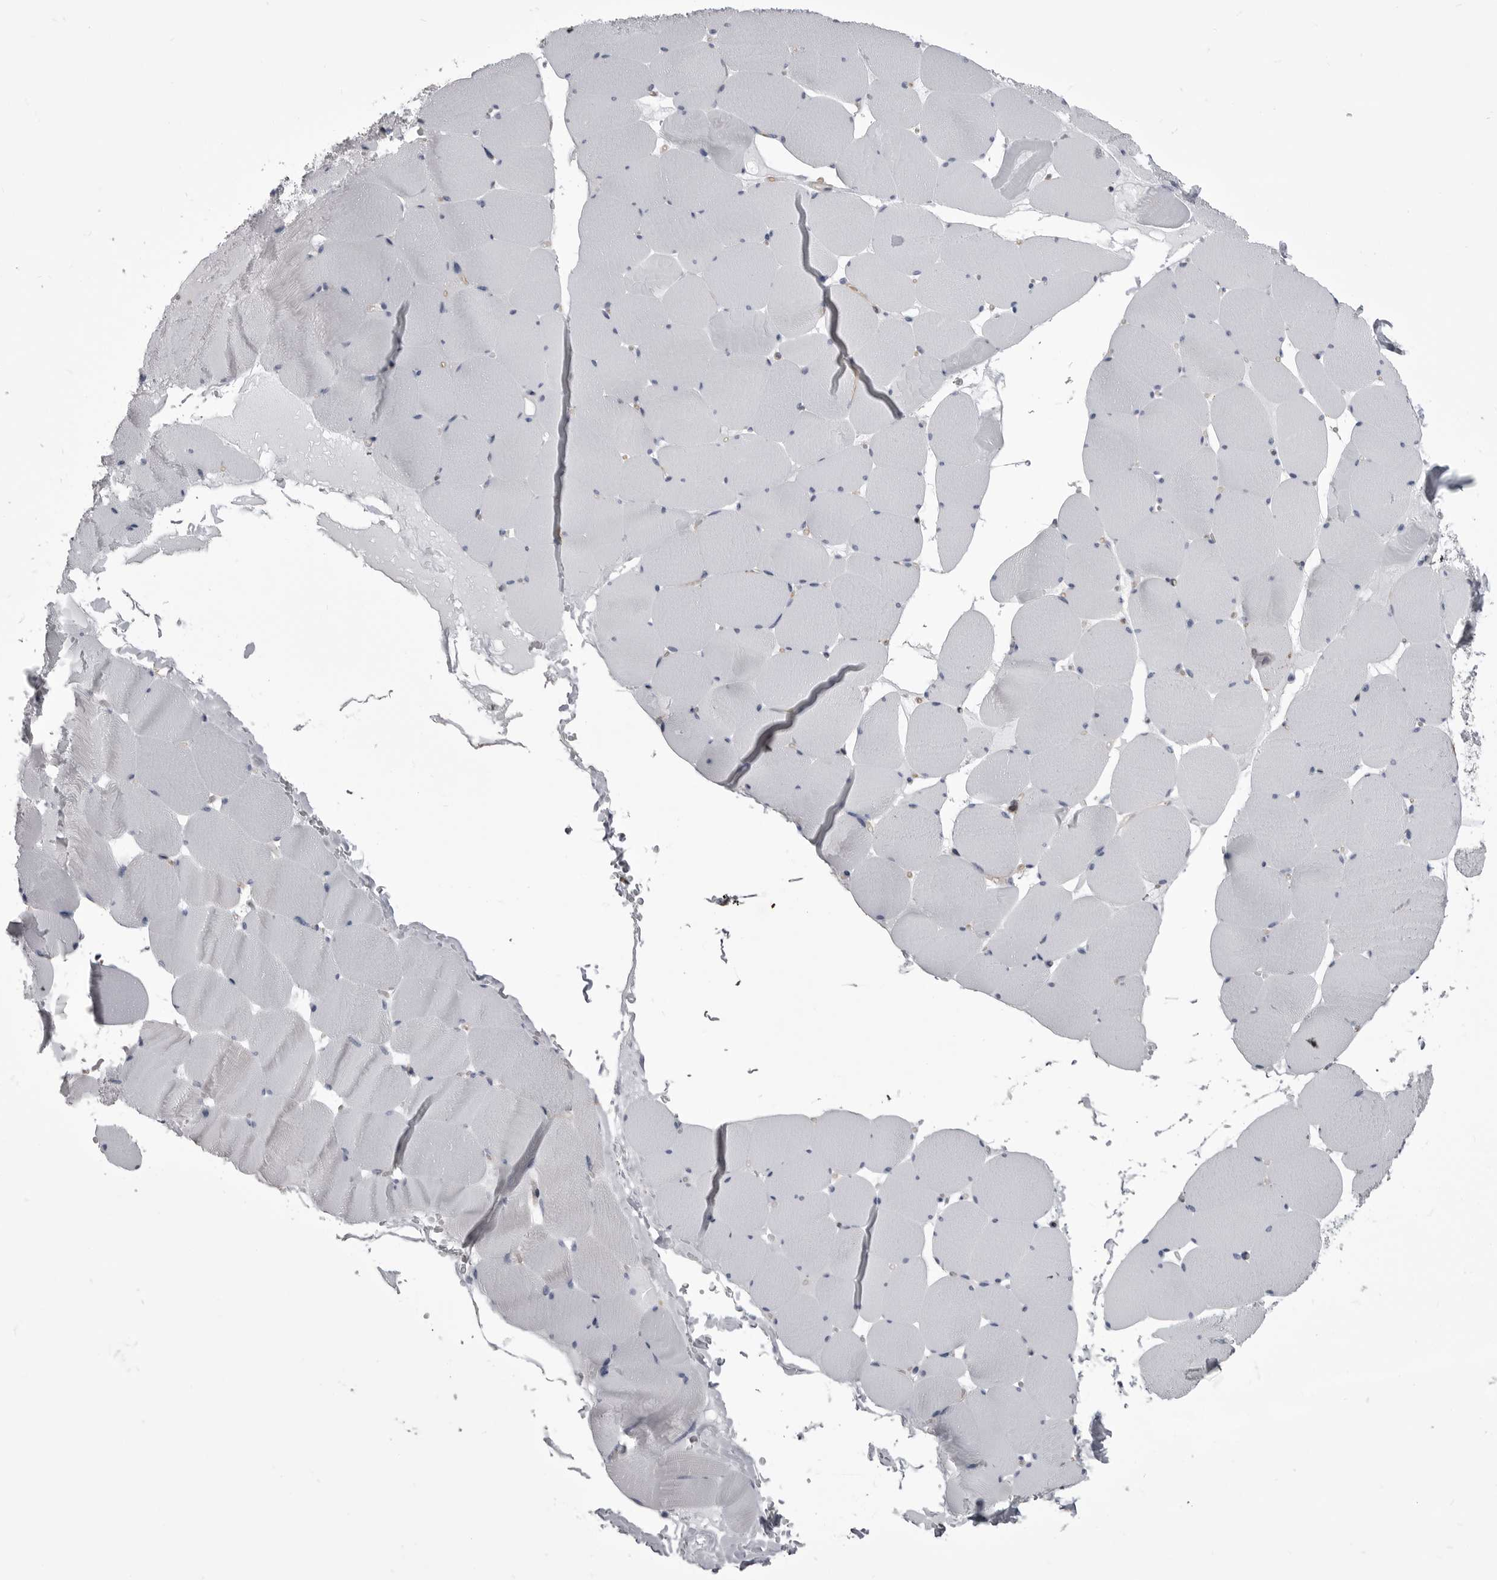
{"staining": {"intensity": "negative", "quantity": "none", "location": "none"}, "tissue": "skeletal muscle", "cell_type": "Myocytes", "image_type": "normal", "snomed": [{"axis": "morphology", "description": "Normal tissue, NOS"}, {"axis": "topography", "description": "Skeletal muscle"}], "caption": "Immunohistochemical staining of benign skeletal muscle demonstrates no significant staining in myocytes. (DAB (3,3'-diaminobenzidine) immunohistochemistry (IHC) visualized using brightfield microscopy, high magnification).", "gene": "OPLAH", "patient": {"sex": "male", "age": 62}}